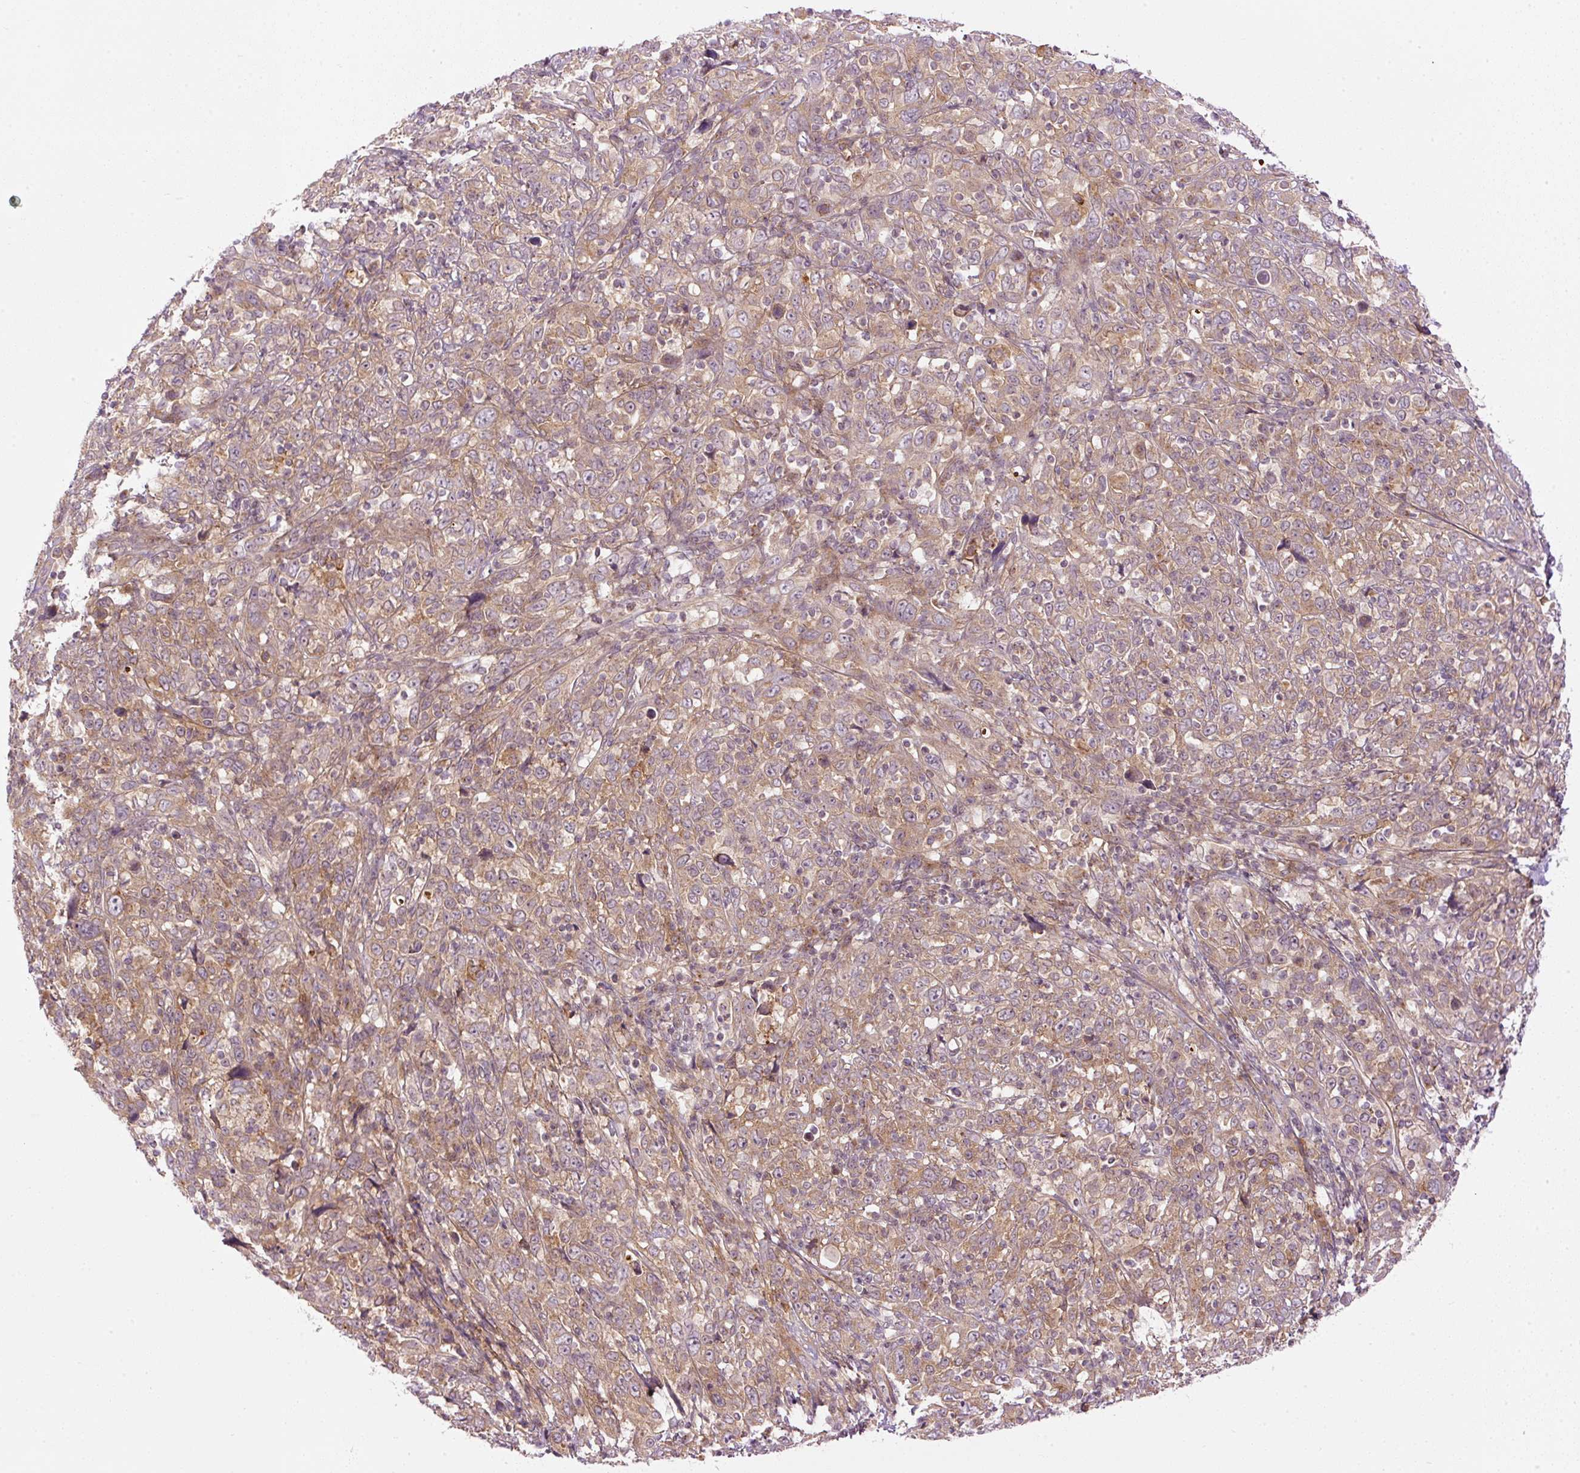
{"staining": {"intensity": "moderate", "quantity": ">75%", "location": "cytoplasmic/membranous"}, "tissue": "cervical cancer", "cell_type": "Tumor cells", "image_type": "cancer", "snomed": [{"axis": "morphology", "description": "Squamous cell carcinoma, NOS"}, {"axis": "topography", "description": "Cervix"}], "caption": "Immunohistochemistry (IHC) (DAB) staining of human cervical cancer demonstrates moderate cytoplasmic/membranous protein expression in approximately >75% of tumor cells. The protein of interest is shown in brown color, while the nuclei are stained blue.", "gene": "MZT2B", "patient": {"sex": "female", "age": 46}}